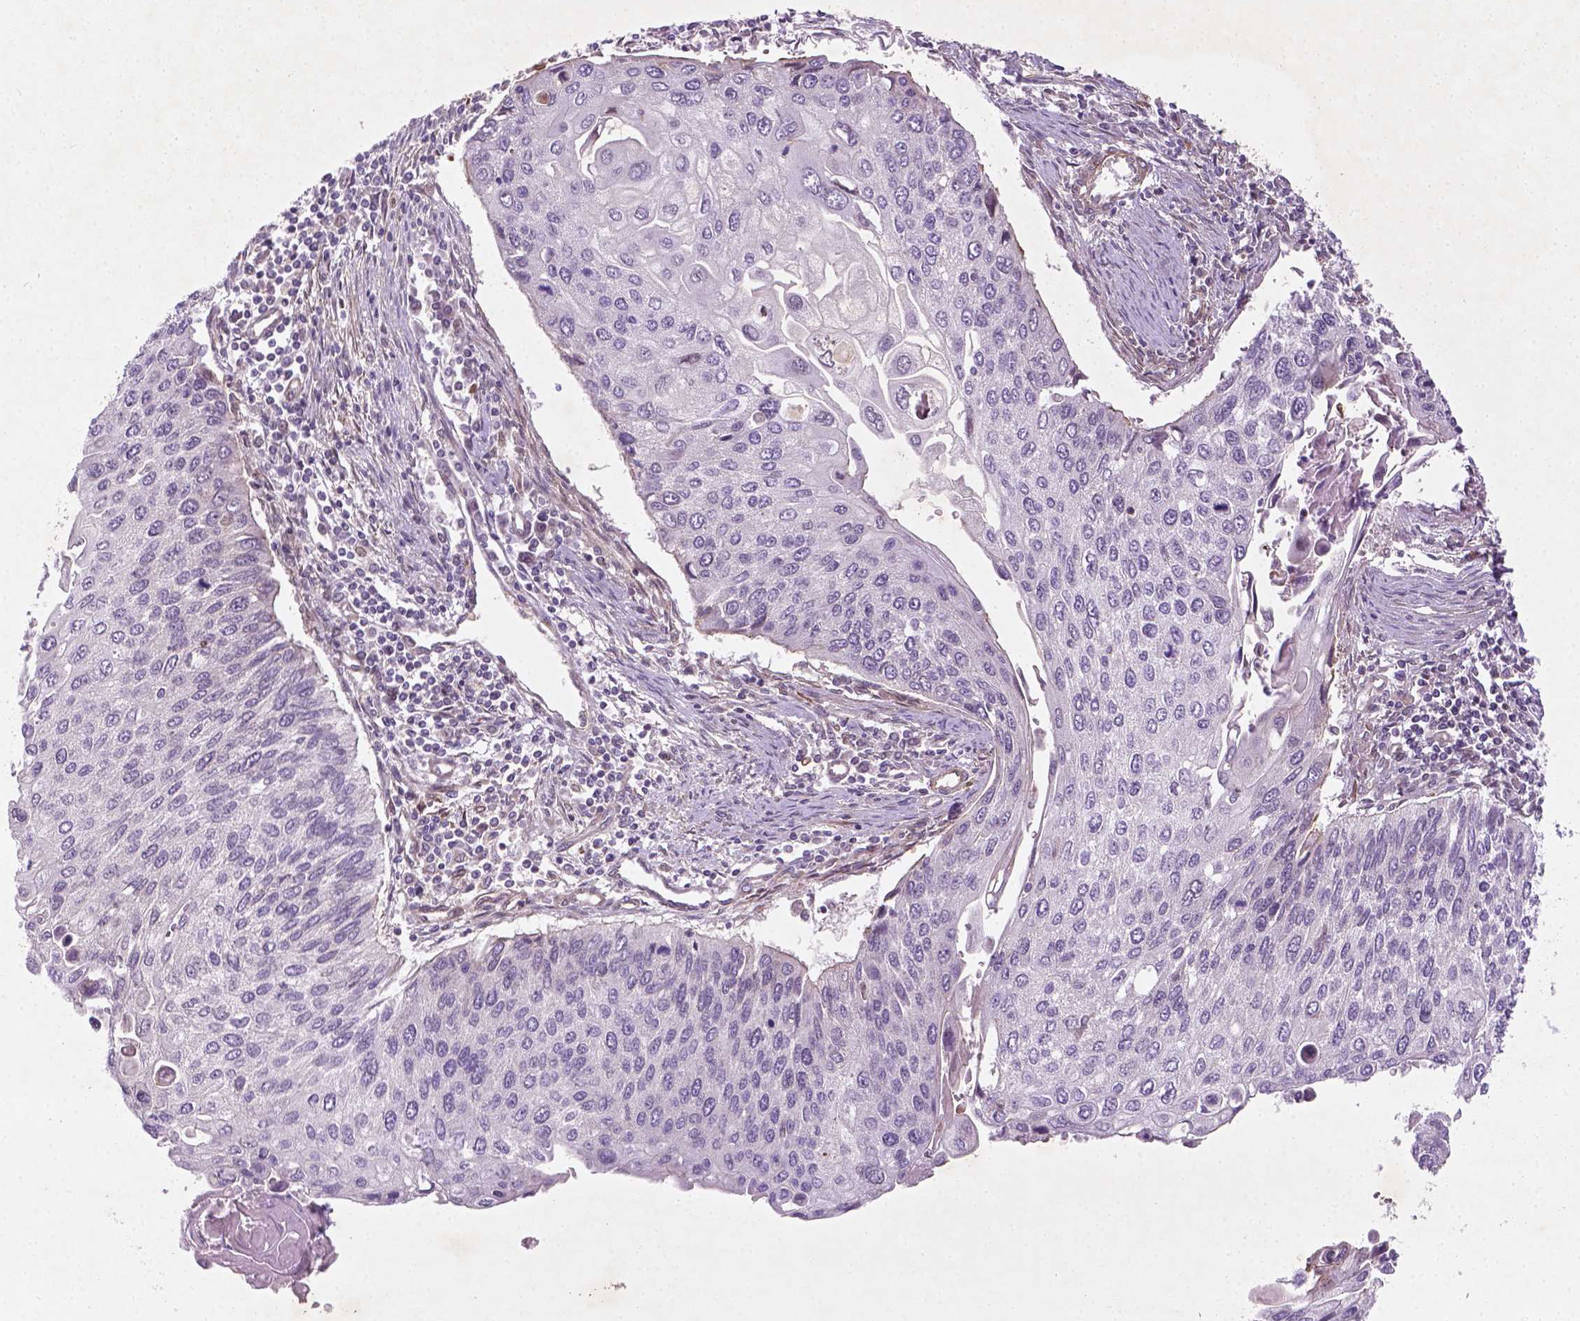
{"staining": {"intensity": "negative", "quantity": "none", "location": "none"}, "tissue": "lung cancer", "cell_type": "Tumor cells", "image_type": "cancer", "snomed": [{"axis": "morphology", "description": "Squamous cell carcinoma, NOS"}, {"axis": "morphology", "description": "Squamous cell carcinoma, metastatic, NOS"}, {"axis": "topography", "description": "Lung"}], "caption": "This is an immunohistochemistry histopathology image of human lung metastatic squamous cell carcinoma. There is no expression in tumor cells.", "gene": "TCHP", "patient": {"sex": "male", "age": 63}}